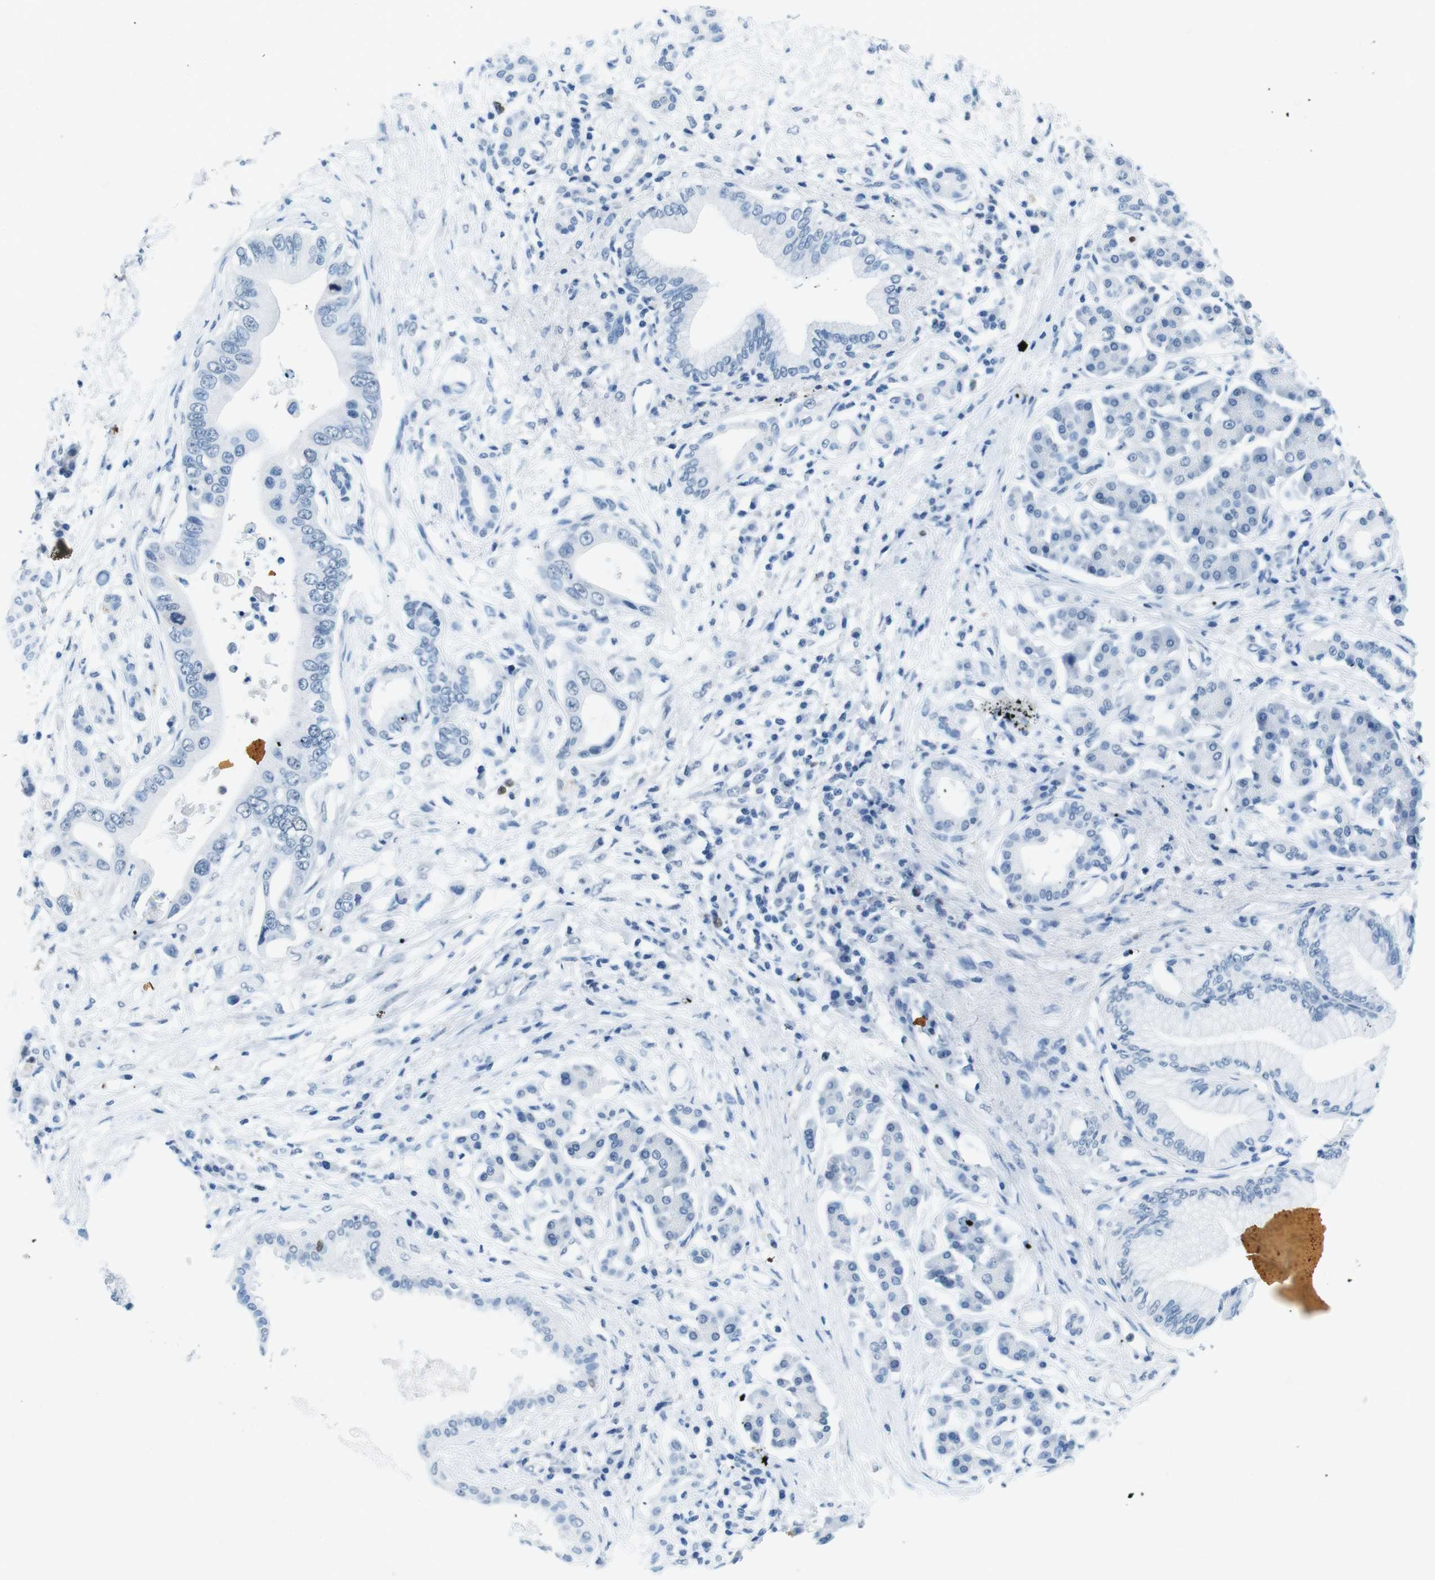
{"staining": {"intensity": "negative", "quantity": "none", "location": "none"}, "tissue": "pancreatic cancer", "cell_type": "Tumor cells", "image_type": "cancer", "snomed": [{"axis": "morphology", "description": "Adenocarcinoma, NOS"}, {"axis": "topography", "description": "Pancreas"}], "caption": "Human pancreatic cancer (adenocarcinoma) stained for a protein using immunohistochemistry (IHC) exhibits no expression in tumor cells.", "gene": "CTAG1B", "patient": {"sex": "male", "age": 77}}